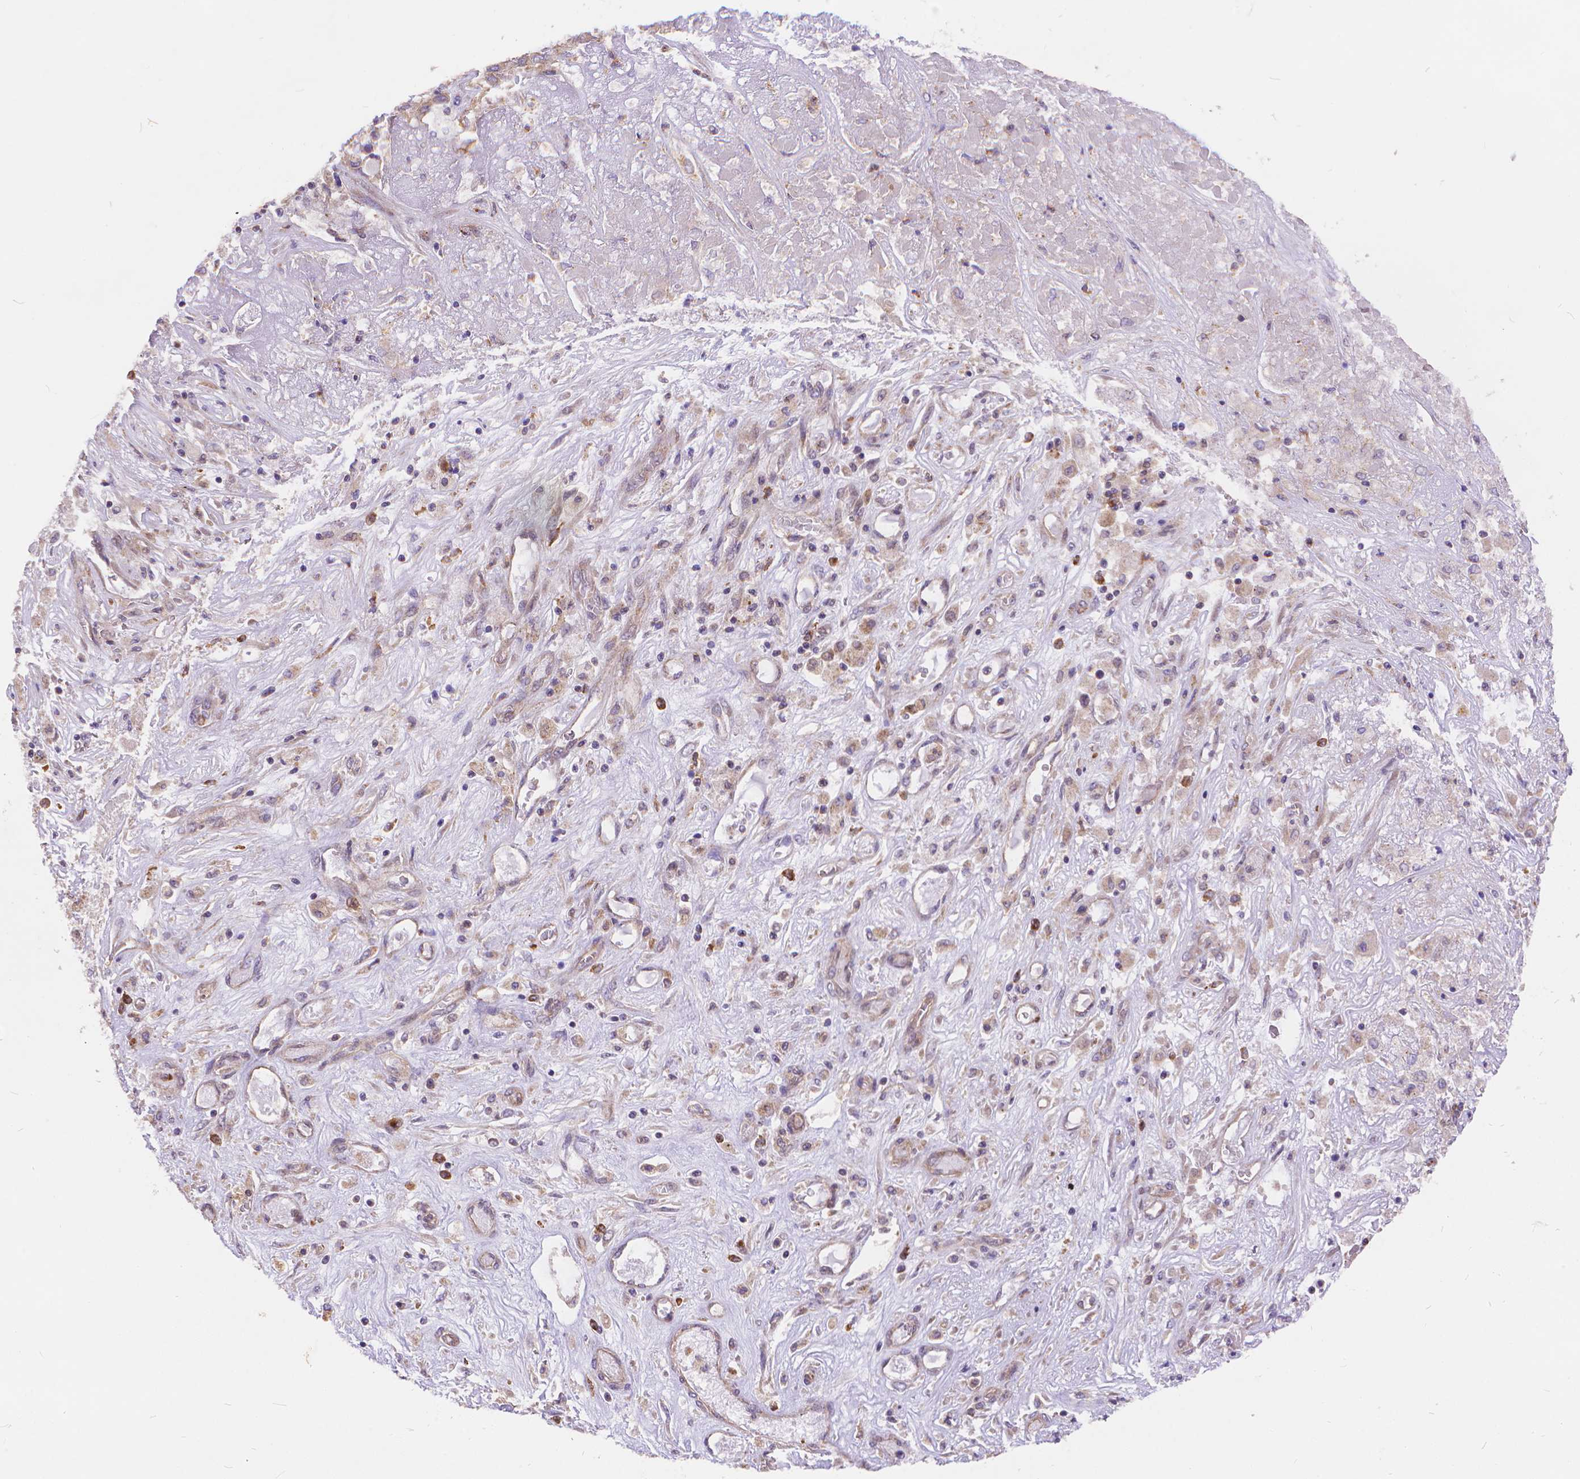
{"staining": {"intensity": "weak", "quantity": ">75%", "location": "cytoplasmic/membranous"}, "tissue": "liver cancer", "cell_type": "Tumor cells", "image_type": "cancer", "snomed": [{"axis": "morphology", "description": "Cholangiocarcinoma"}, {"axis": "topography", "description": "Liver"}], "caption": "Tumor cells show weak cytoplasmic/membranous expression in about >75% of cells in liver cancer. The staining was performed using DAB (3,3'-diaminobenzidine), with brown indicating positive protein expression. Nuclei are stained blue with hematoxylin.", "gene": "ARAP1", "patient": {"sex": "female", "age": 52}}